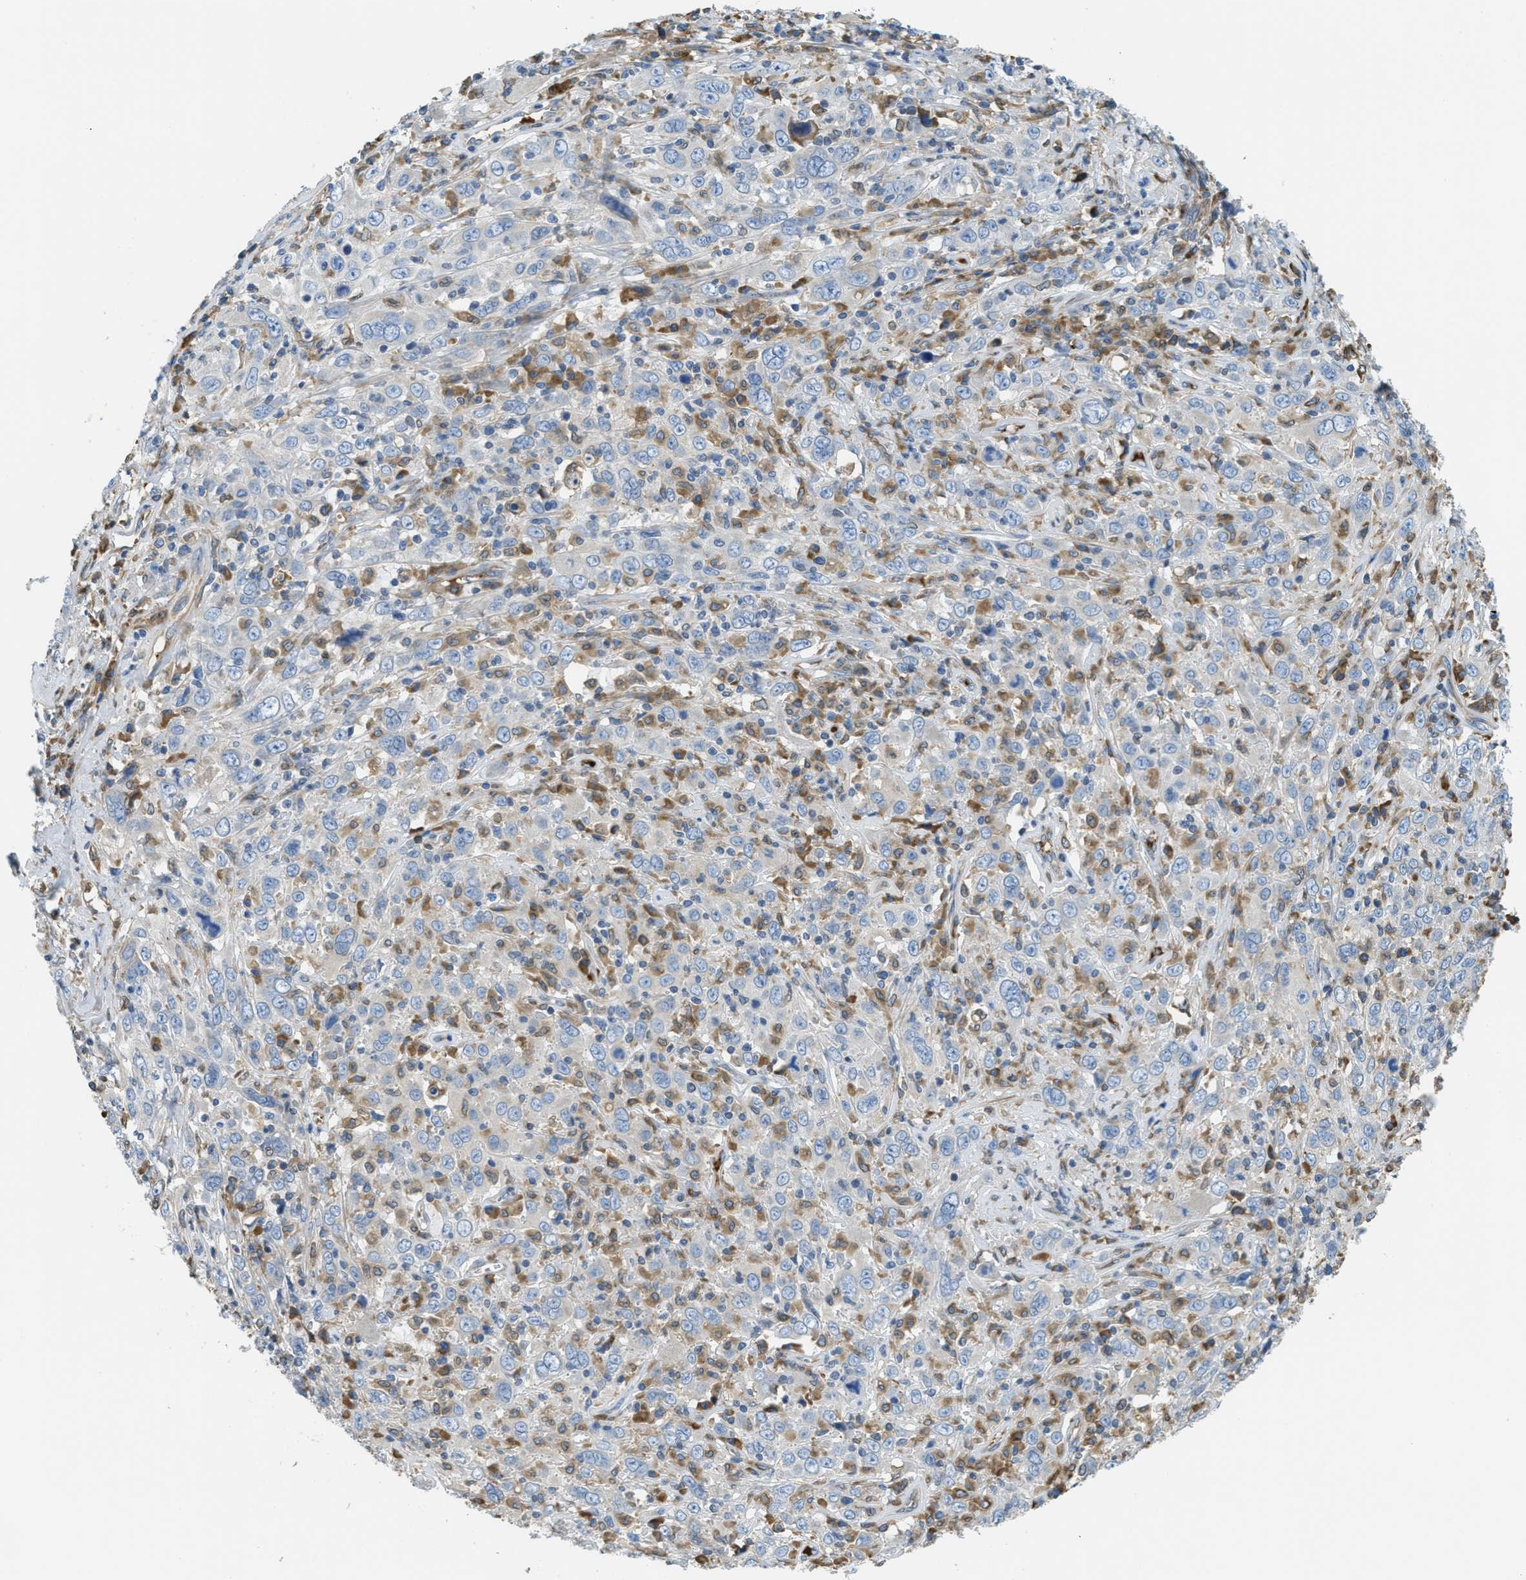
{"staining": {"intensity": "negative", "quantity": "none", "location": "none"}, "tissue": "cervical cancer", "cell_type": "Tumor cells", "image_type": "cancer", "snomed": [{"axis": "morphology", "description": "Squamous cell carcinoma, NOS"}, {"axis": "topography", "description": "Cervix"}], "caption": "High power microscopy micrograph of an immunohistochemistry photomicrograph of cervical cancer (squamous cell carcinoma), revealing no significant expression in tumor cells.", "gene": "MPDU1", "patient": {"sex": "female", "age": 46}}